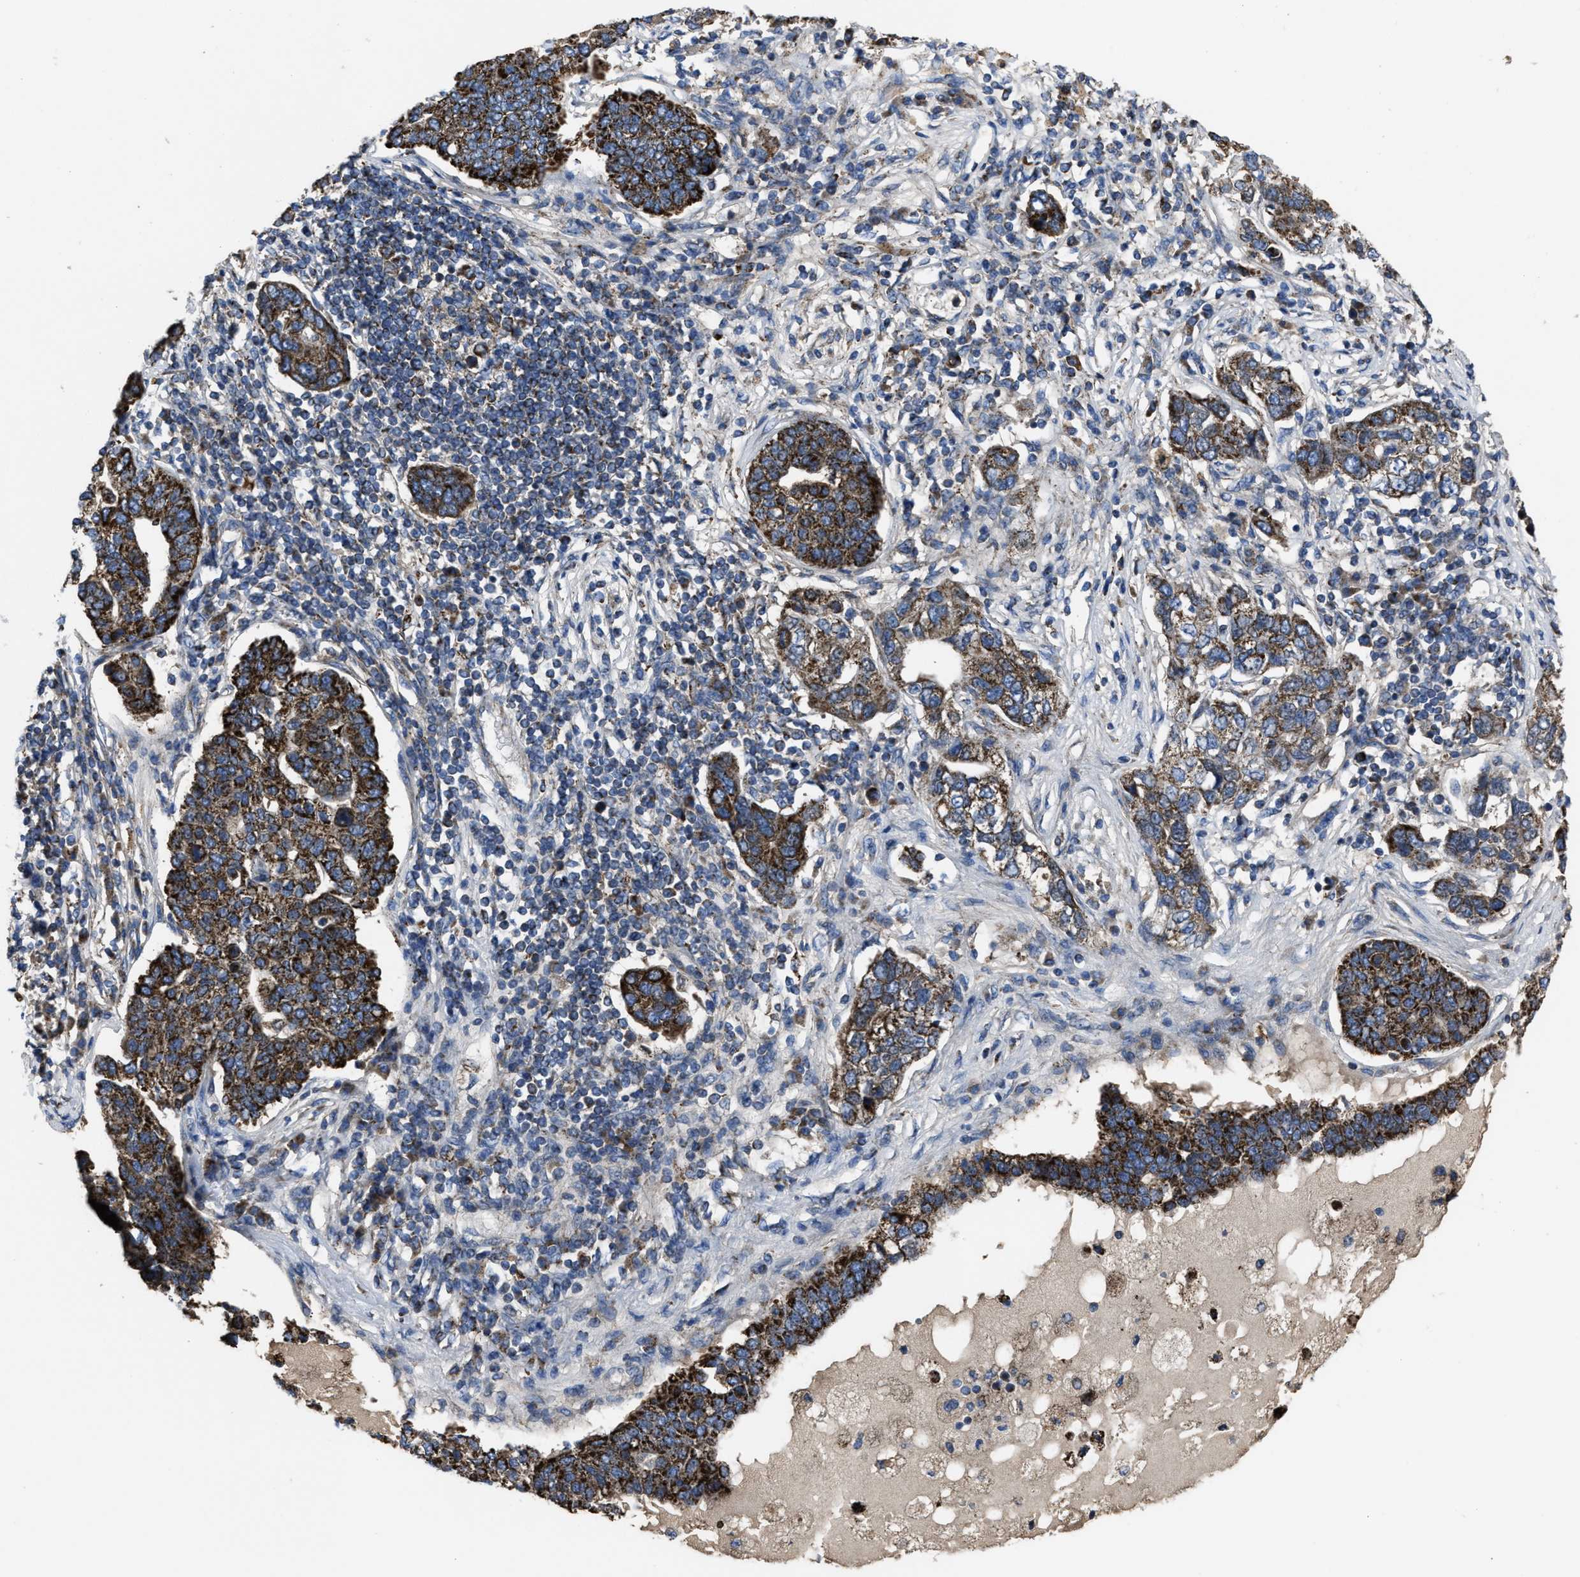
{"staining": {"intensity": "moderate", "quantity": ">75%", "location": "cytoplasmic/membranous"}, "tissue": "pancreatic cancer", "cell_type": "Tumor cells", "image_type": "cancer", "snomed": [{"axis": "morphology", "description": "Adenocarcinoma, NOS"}, {"axis": "topography", "description": "Pancreas"}], "caption": "DAB (3,3'-diaminobenzidine) immunohistochemical staining of human pancreatic cancer exhibits moderate cytoplasmic/membranous protein expression in approximately >75% of tumor cells.", "gene": "PASK", "patient": {"sex": "female", "age": 61}}